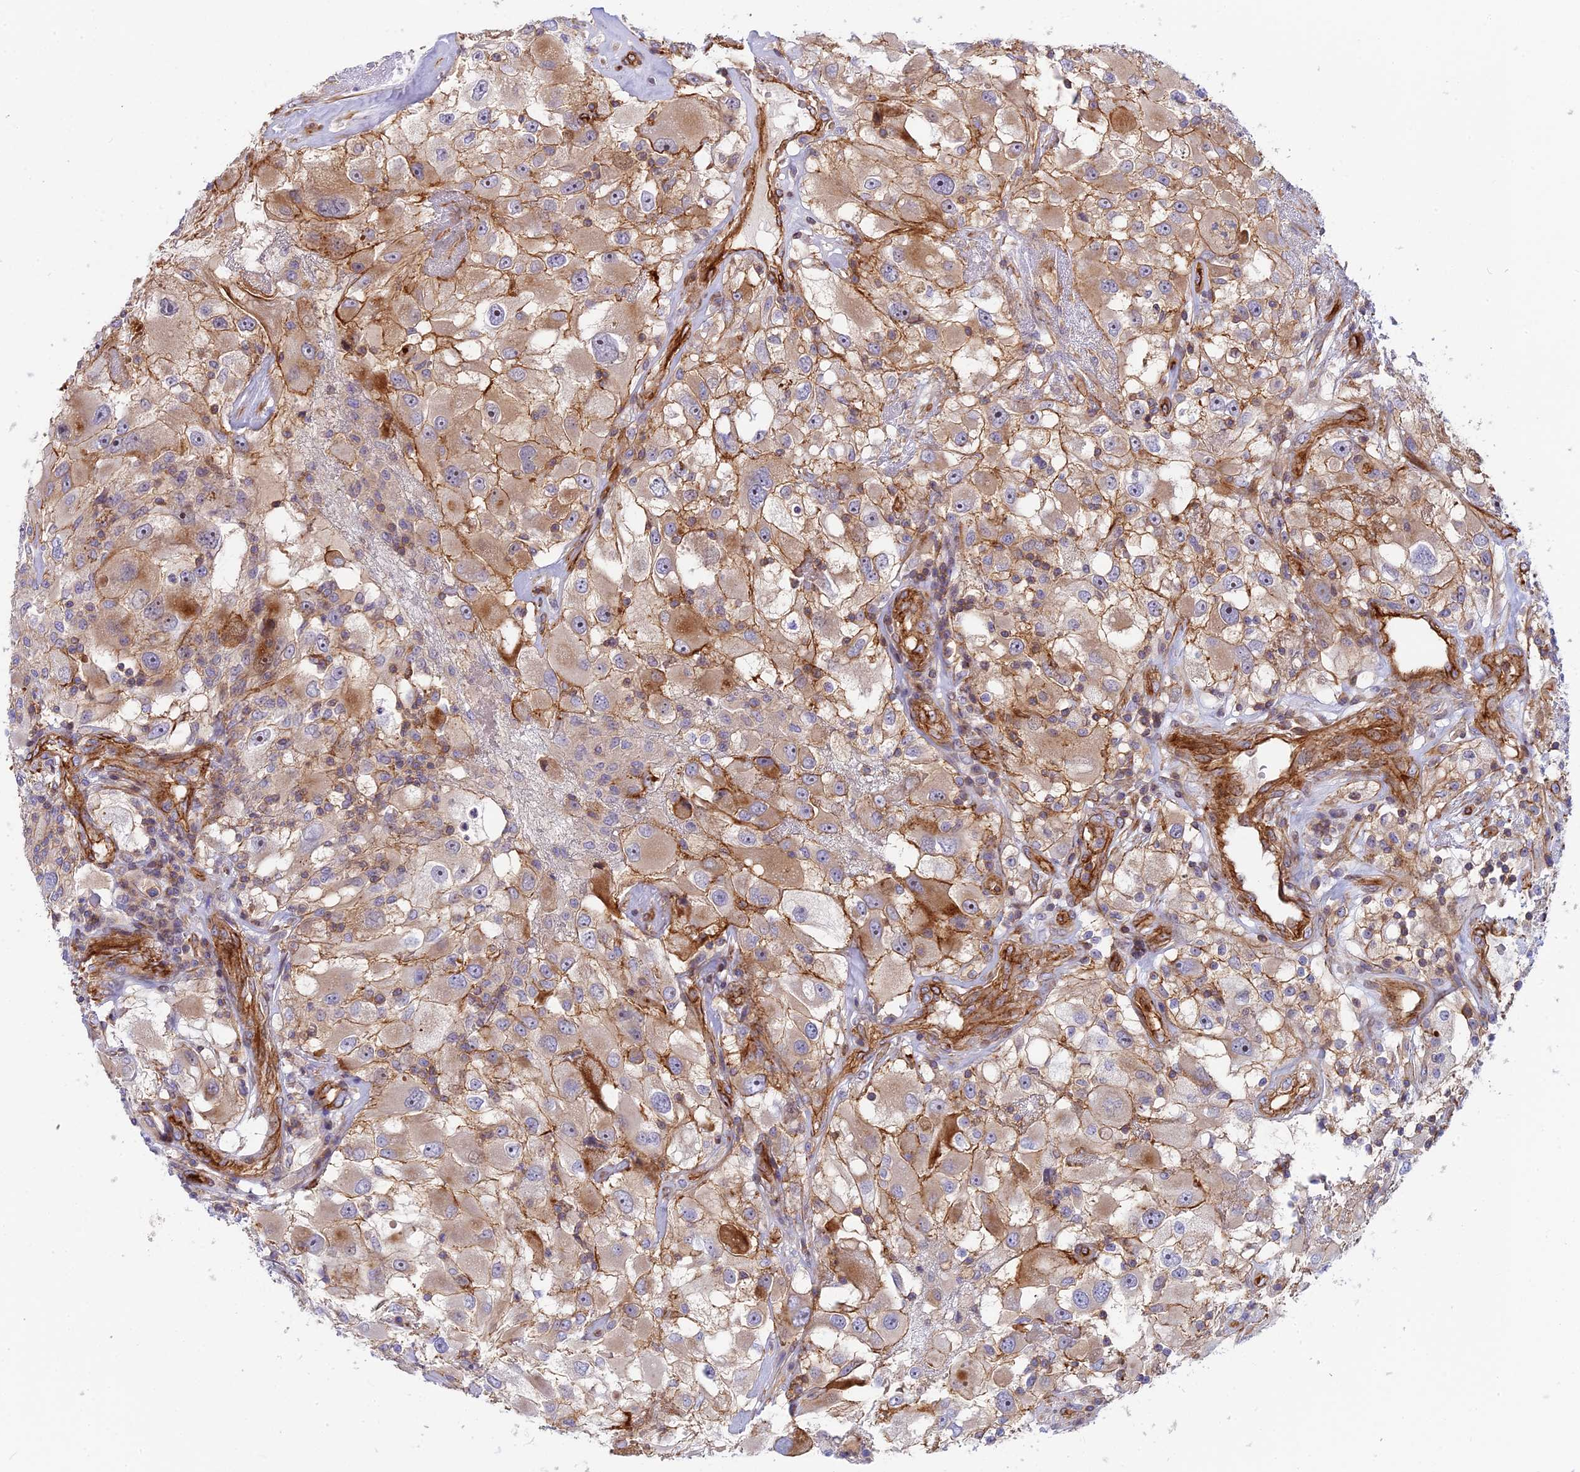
{"staining": {"intensity": "moderate", "quantity": ">75%", "location": "cytoplasmic/membranous"}, "tissue": "renal cancer", "cell_type": "Tumor cells", "image_type": "cancer", "snomed": [{"axis": "morphology", "description": "Adenocarcinoma, NOS"}, {"axis": "topography", "description": "Kidney"}], "caption": "This is a micrograph of IHC staining of renal cancer, which shows moderate staining in the cytoplasmic/membranous of tumor cells.", "gene": "CNBD2", "patient": {"sex": "female", "age": 52}}